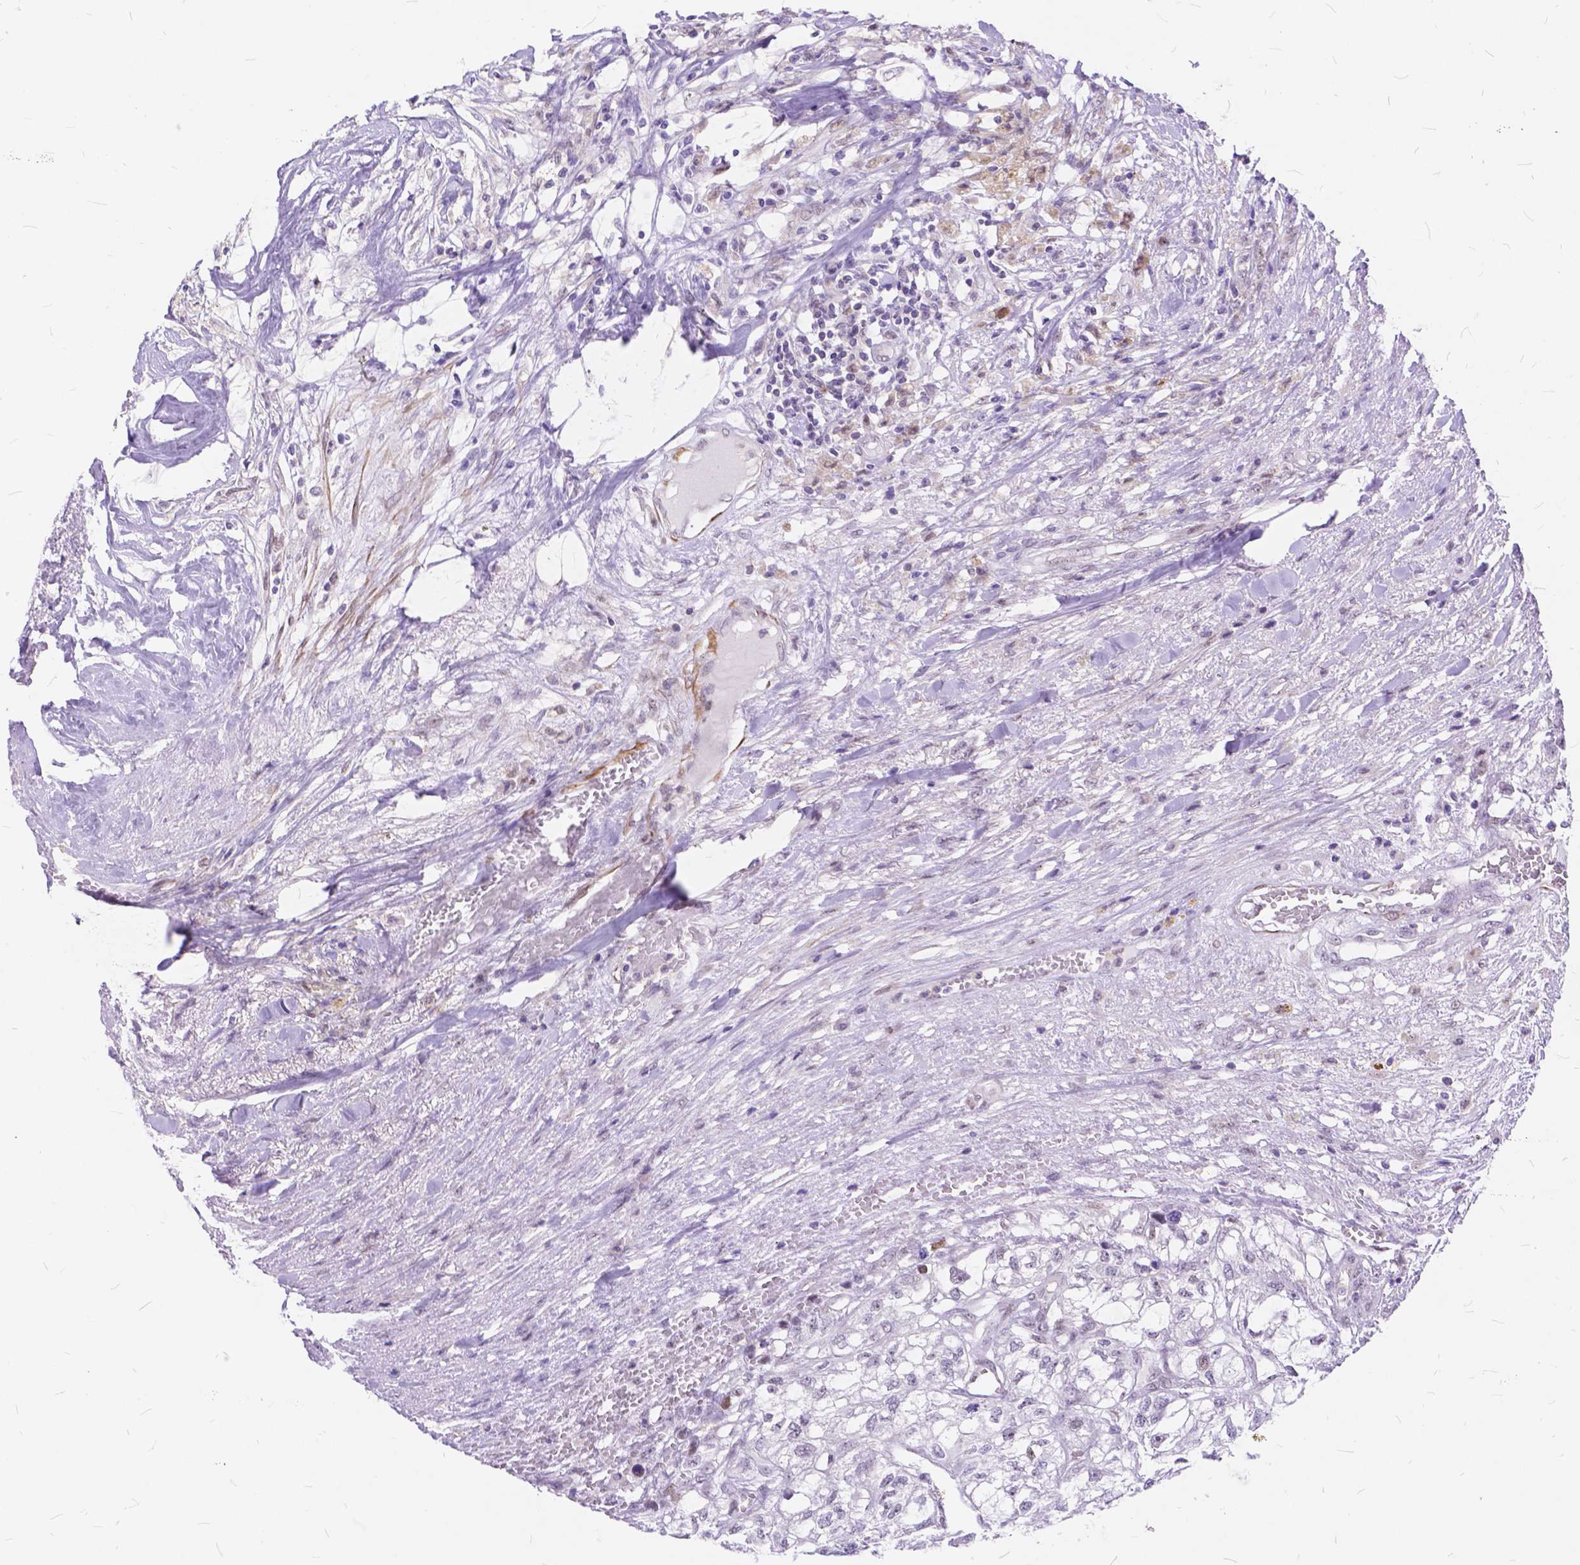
{"staining": {"intensity": "negative", "quantity": "none", "location": "none"}, "tissue": "renal cancer", "cell_type": "Tumor cells", "image_type": "cancer", "snomed": [{"axis": "morphology", "description": "Adenocarcinoma, NOS"}, {"axis": "topography", "description": "Kidney"}], "caption": "Immunohistochemical staining of renal adenocarcinoma demonstrates no significant positivity in tumor cells.", "gene": "MAN2C1", "patient": {"sex": "male", "age": 56}}